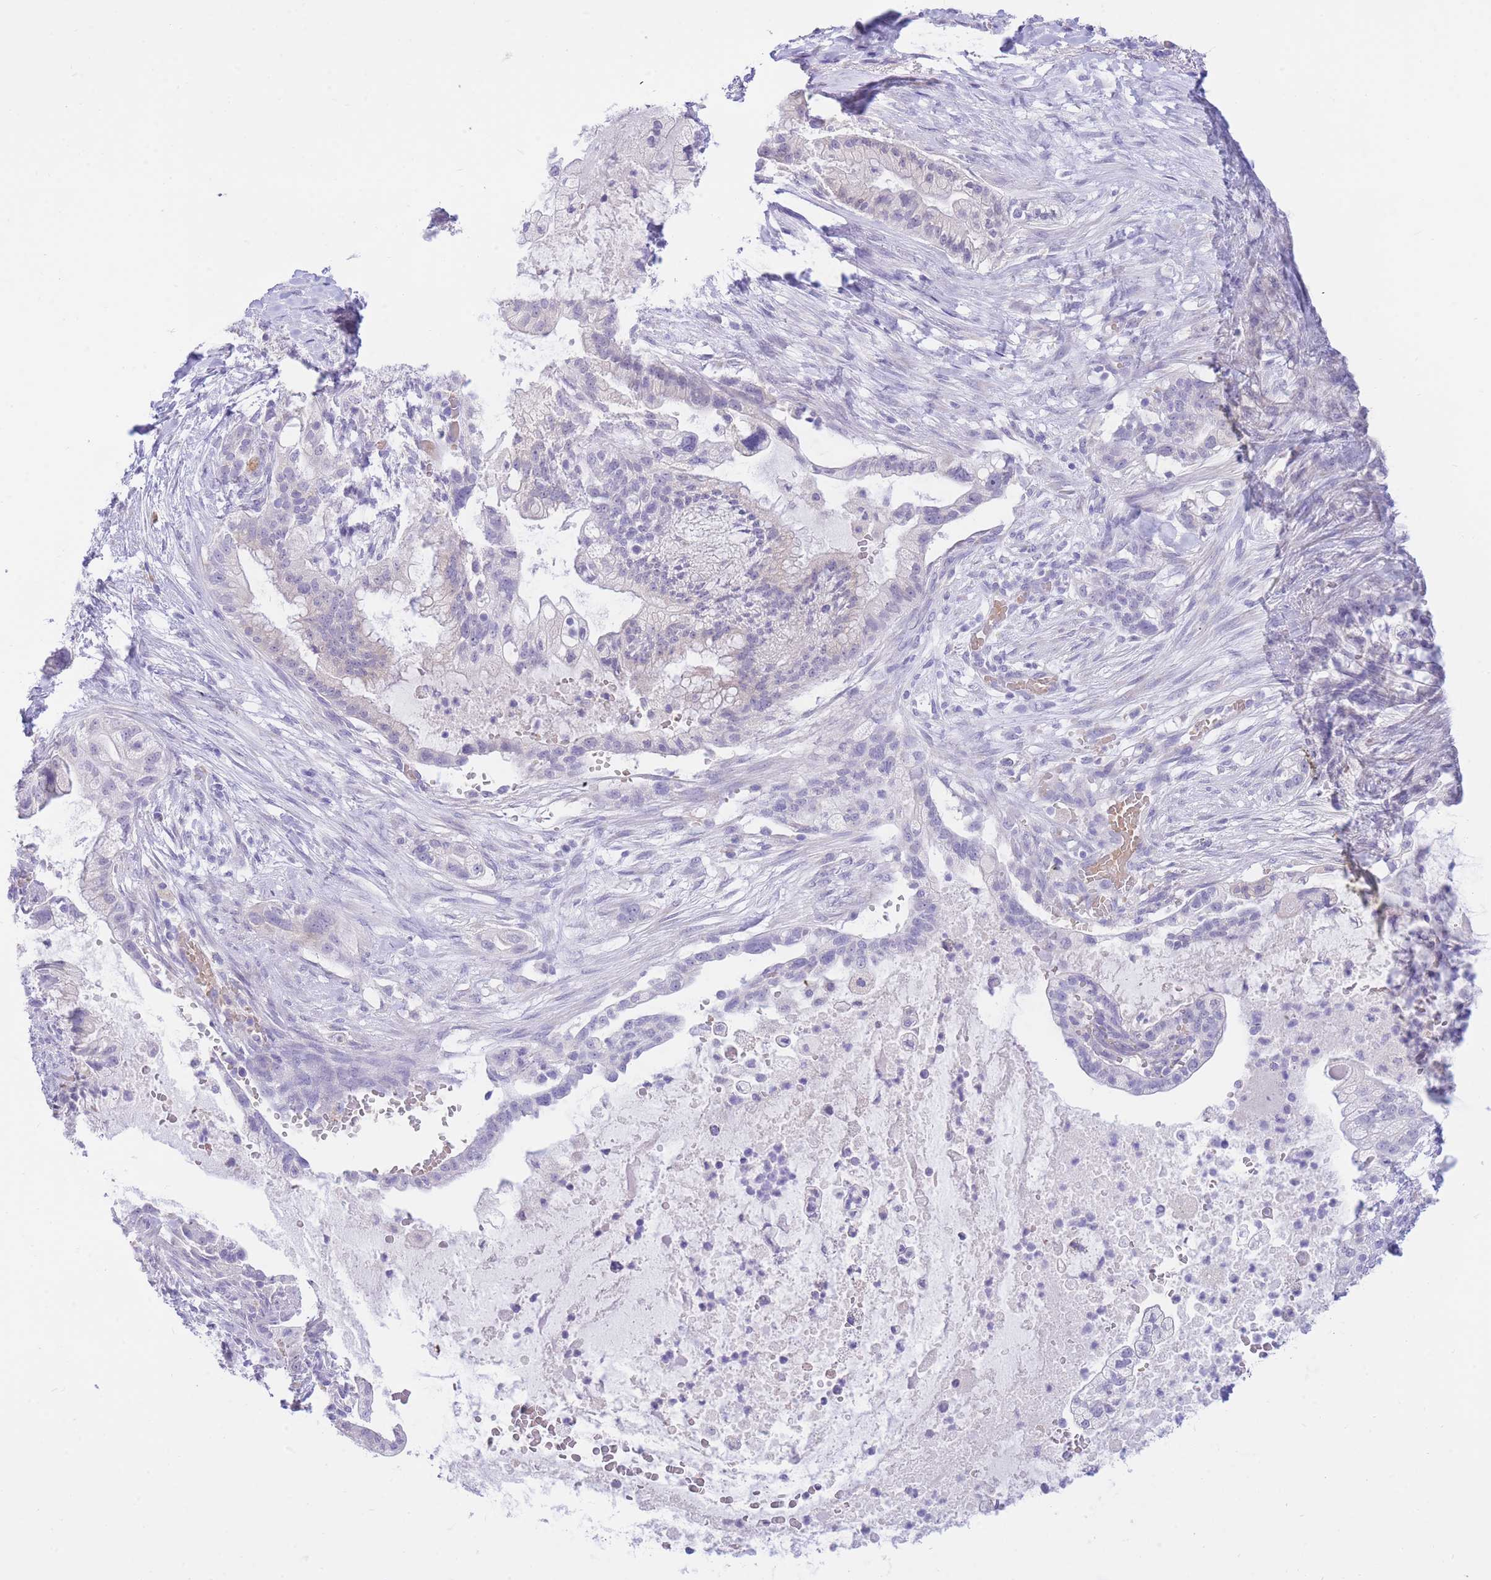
{"staining": {"intensity": "negative", "quantity": "none", "location": "none"}, "tissue": "pancreatic cancer", "cell_type": "Tumor cells", "image_type": "cancer", "snomed": [{"axis": "morphology", "description": "Adenocarcinoma, NOS"}, {"axis": "topography", "description": "Pancreas"}], "caption": "This is an immunohistochemistry (IHC) histopathology image of pancreatic adenocarcinoma. There is no expression in tumor cells.", "gene": "SSUH2", "patient": {"sex": "male", "age": 44}}